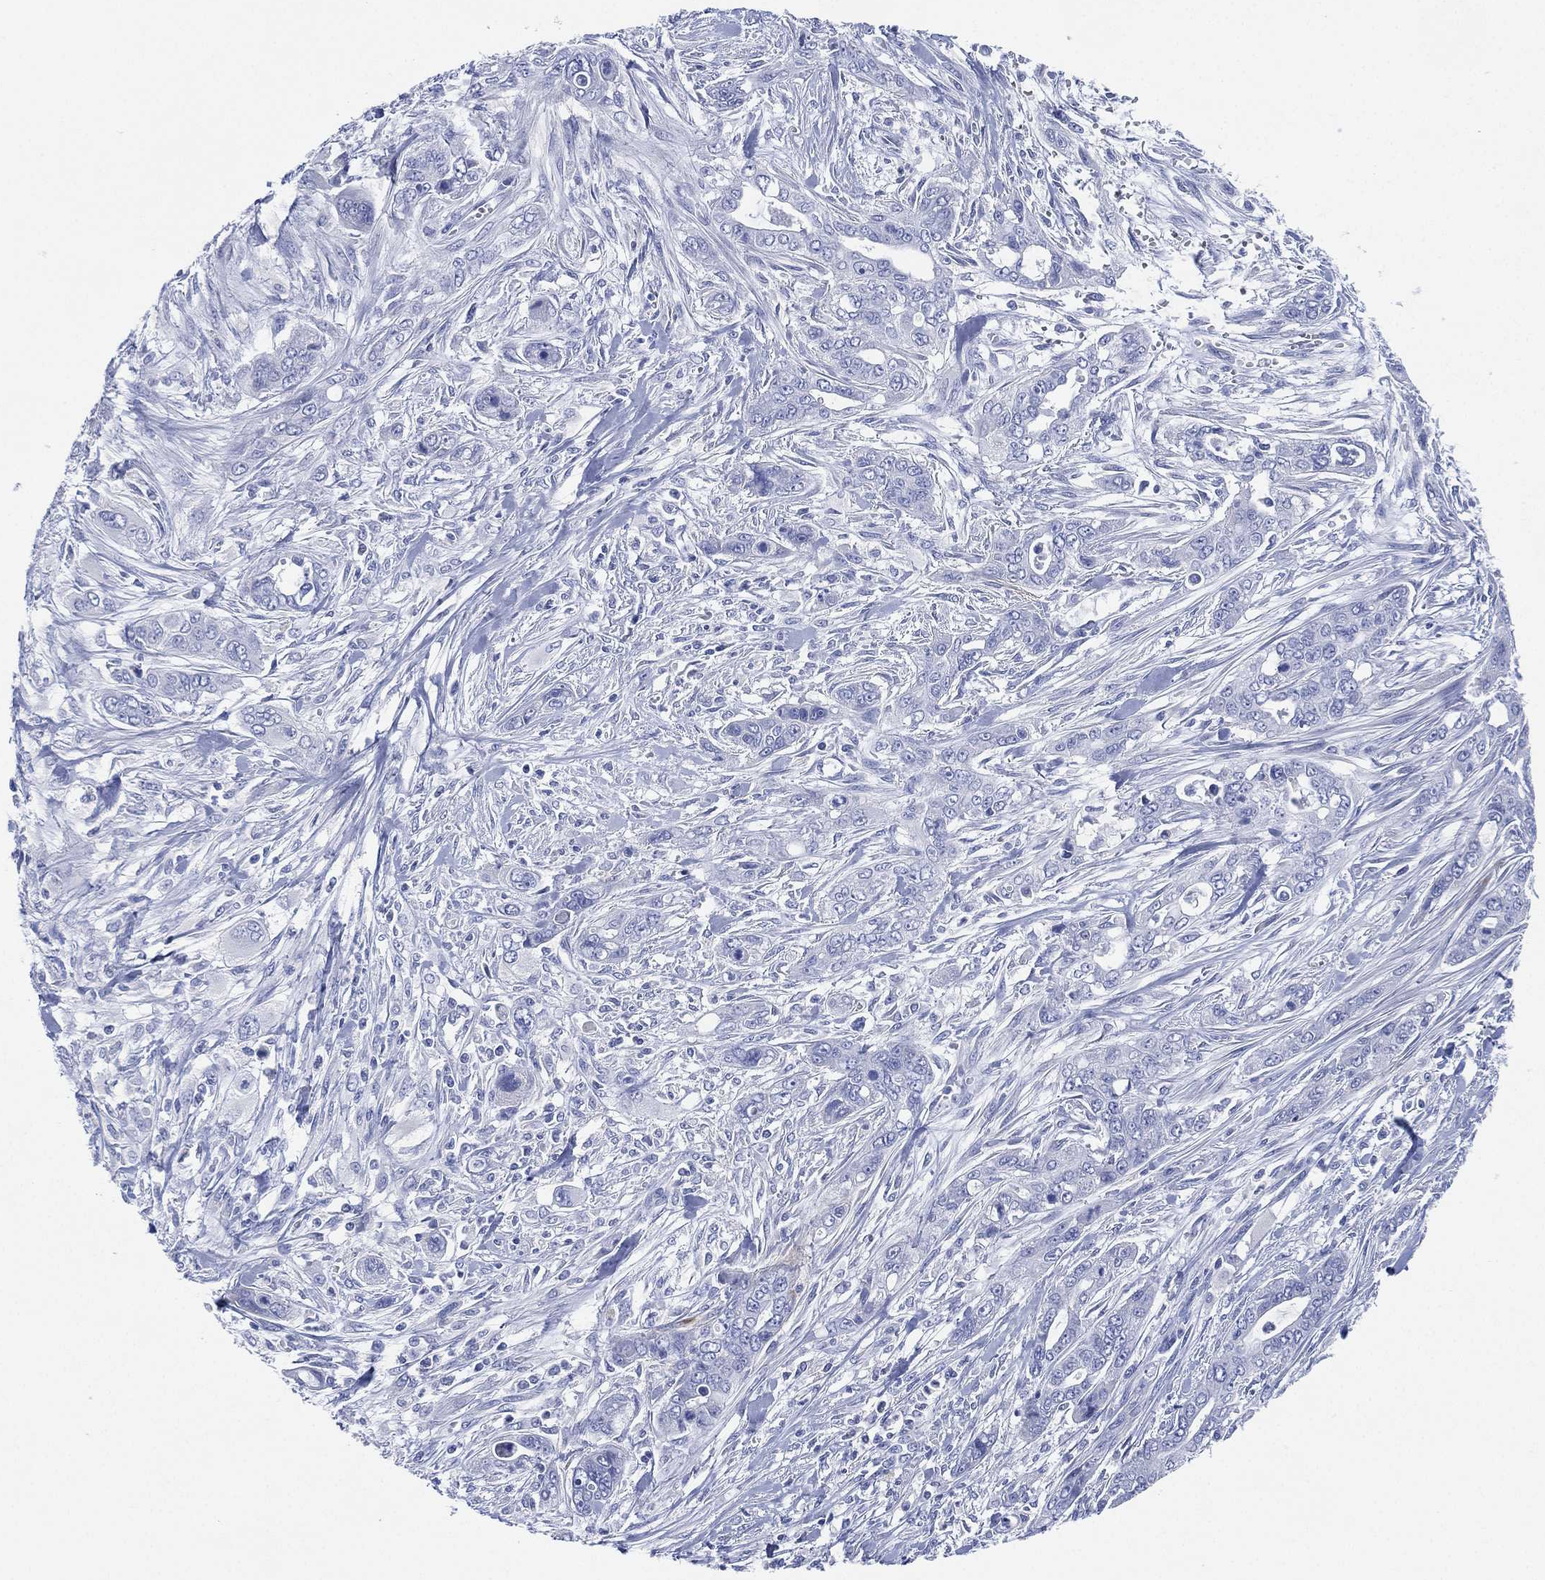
{"staining": {"intensity": "negative", "quantity": "none", "location": "none"}, "tissue": "pancreatic cancer", "cell_type": "Tumor cells", "image_type": "cancer", "snomed": [{"axis": "morphology", "description": "Adenocarcinoma, NOS"}, {"axis": "topography", "description": "Pancreas"}], "caption": "Immunohistochemistry image of neoplastic tissue: adenocarcinoma (pancreatic) stained with DAB (3,3'-diaminobenzidine) reveals no significant protein expression in tumor cells. (DAB immunohistochemistry visualized using brightfield microscopy, high magnification).", "gene": "ADAD2", "patient": {"sex": "male", "age": 47}}